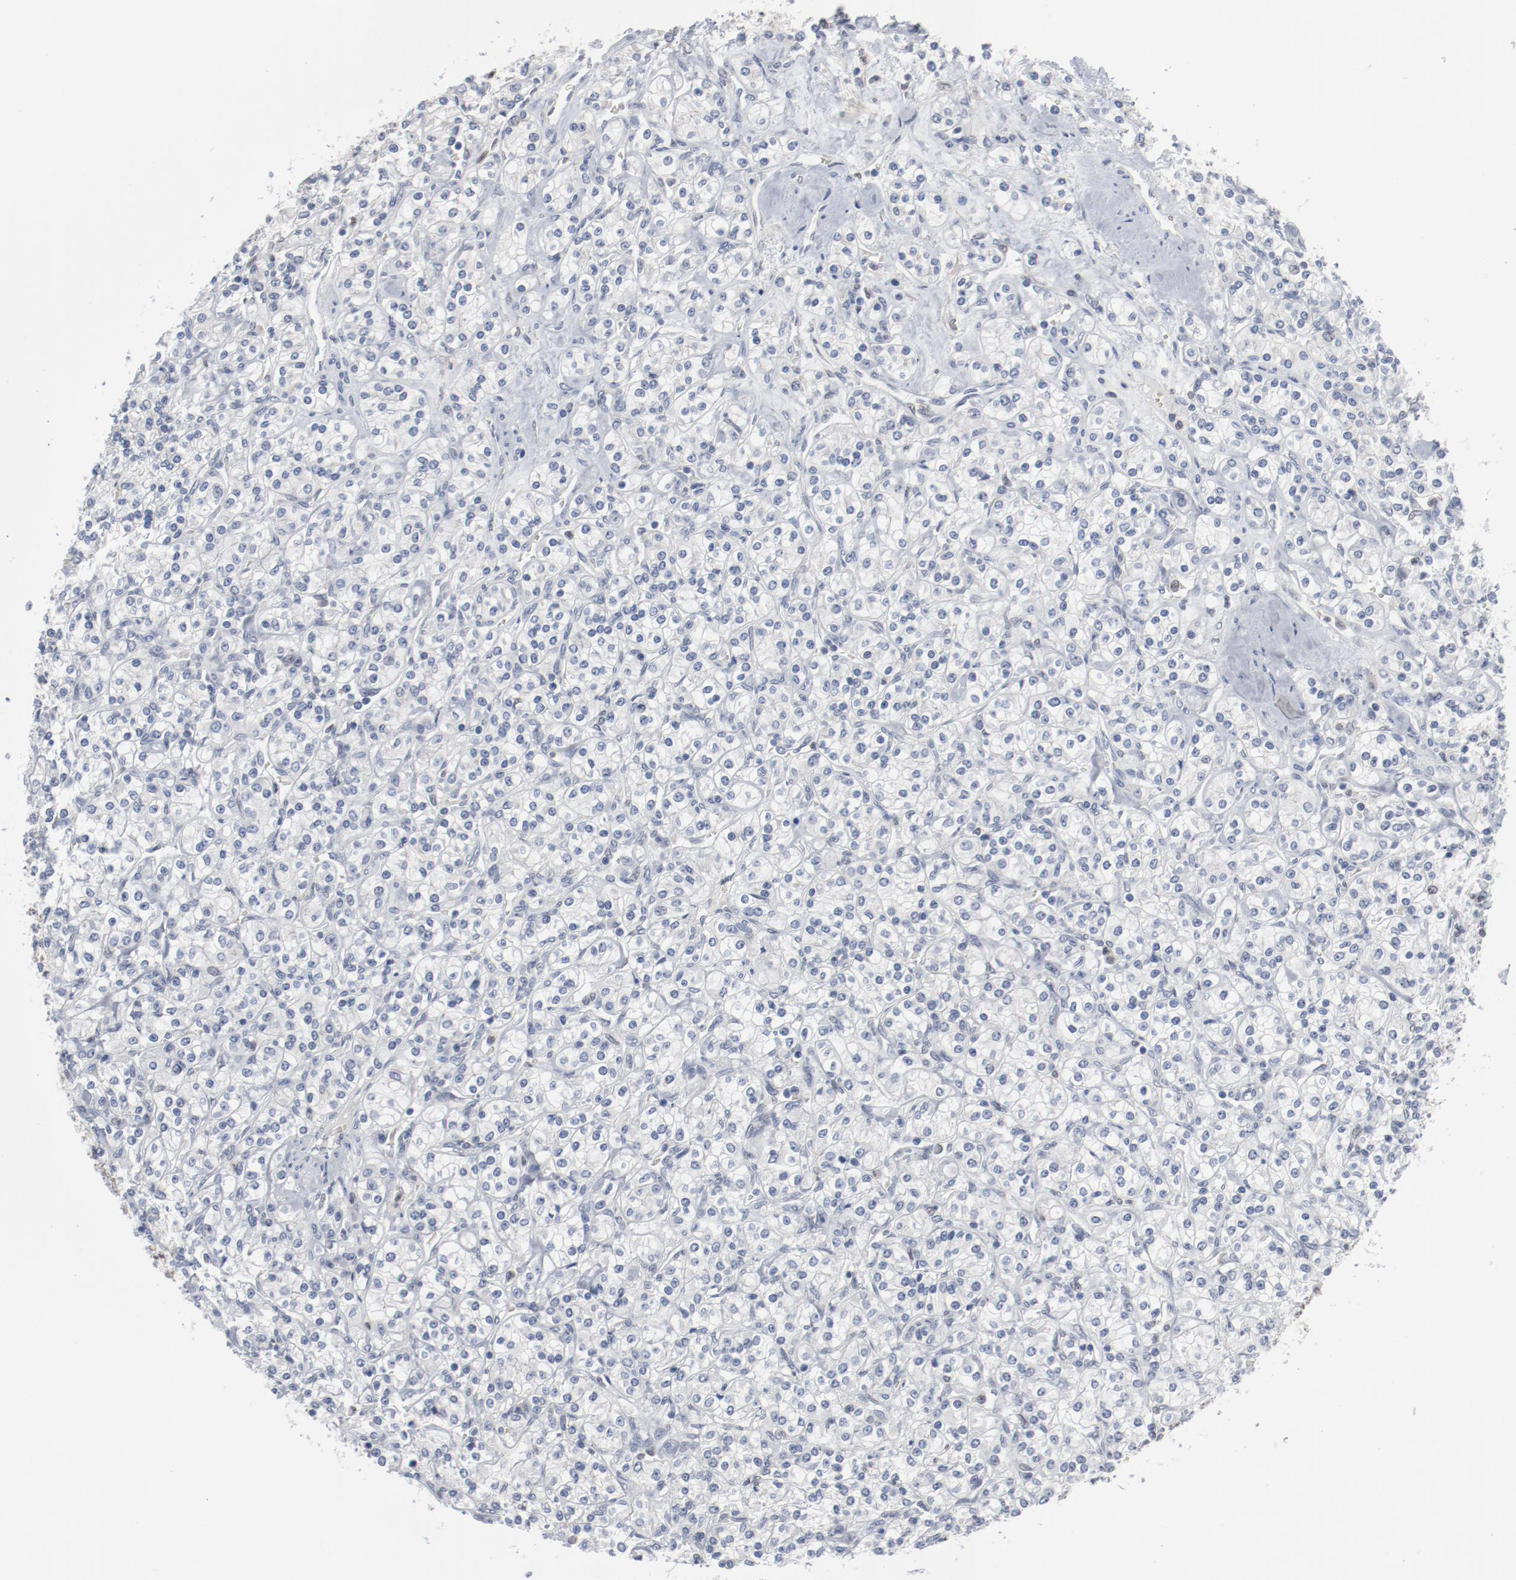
{"staining": {"intensity": "negative", "quantity": "none", "location": "none"}, "tissue": "renal cancer", "cell_type": "Tumor cells", "image_type": "cancer", "snomed": [{"axis": "morphology", "description": "Adenocarcinoma, NOS"}, {"axis": "topography", "description": "Kidney"}], "caption": "Human renal cancer stained for a protein using IHC demonstrates no positivity in tumor cells.", "gene": "FOXN2", "patient": {"sex": "male", "age": 77}}